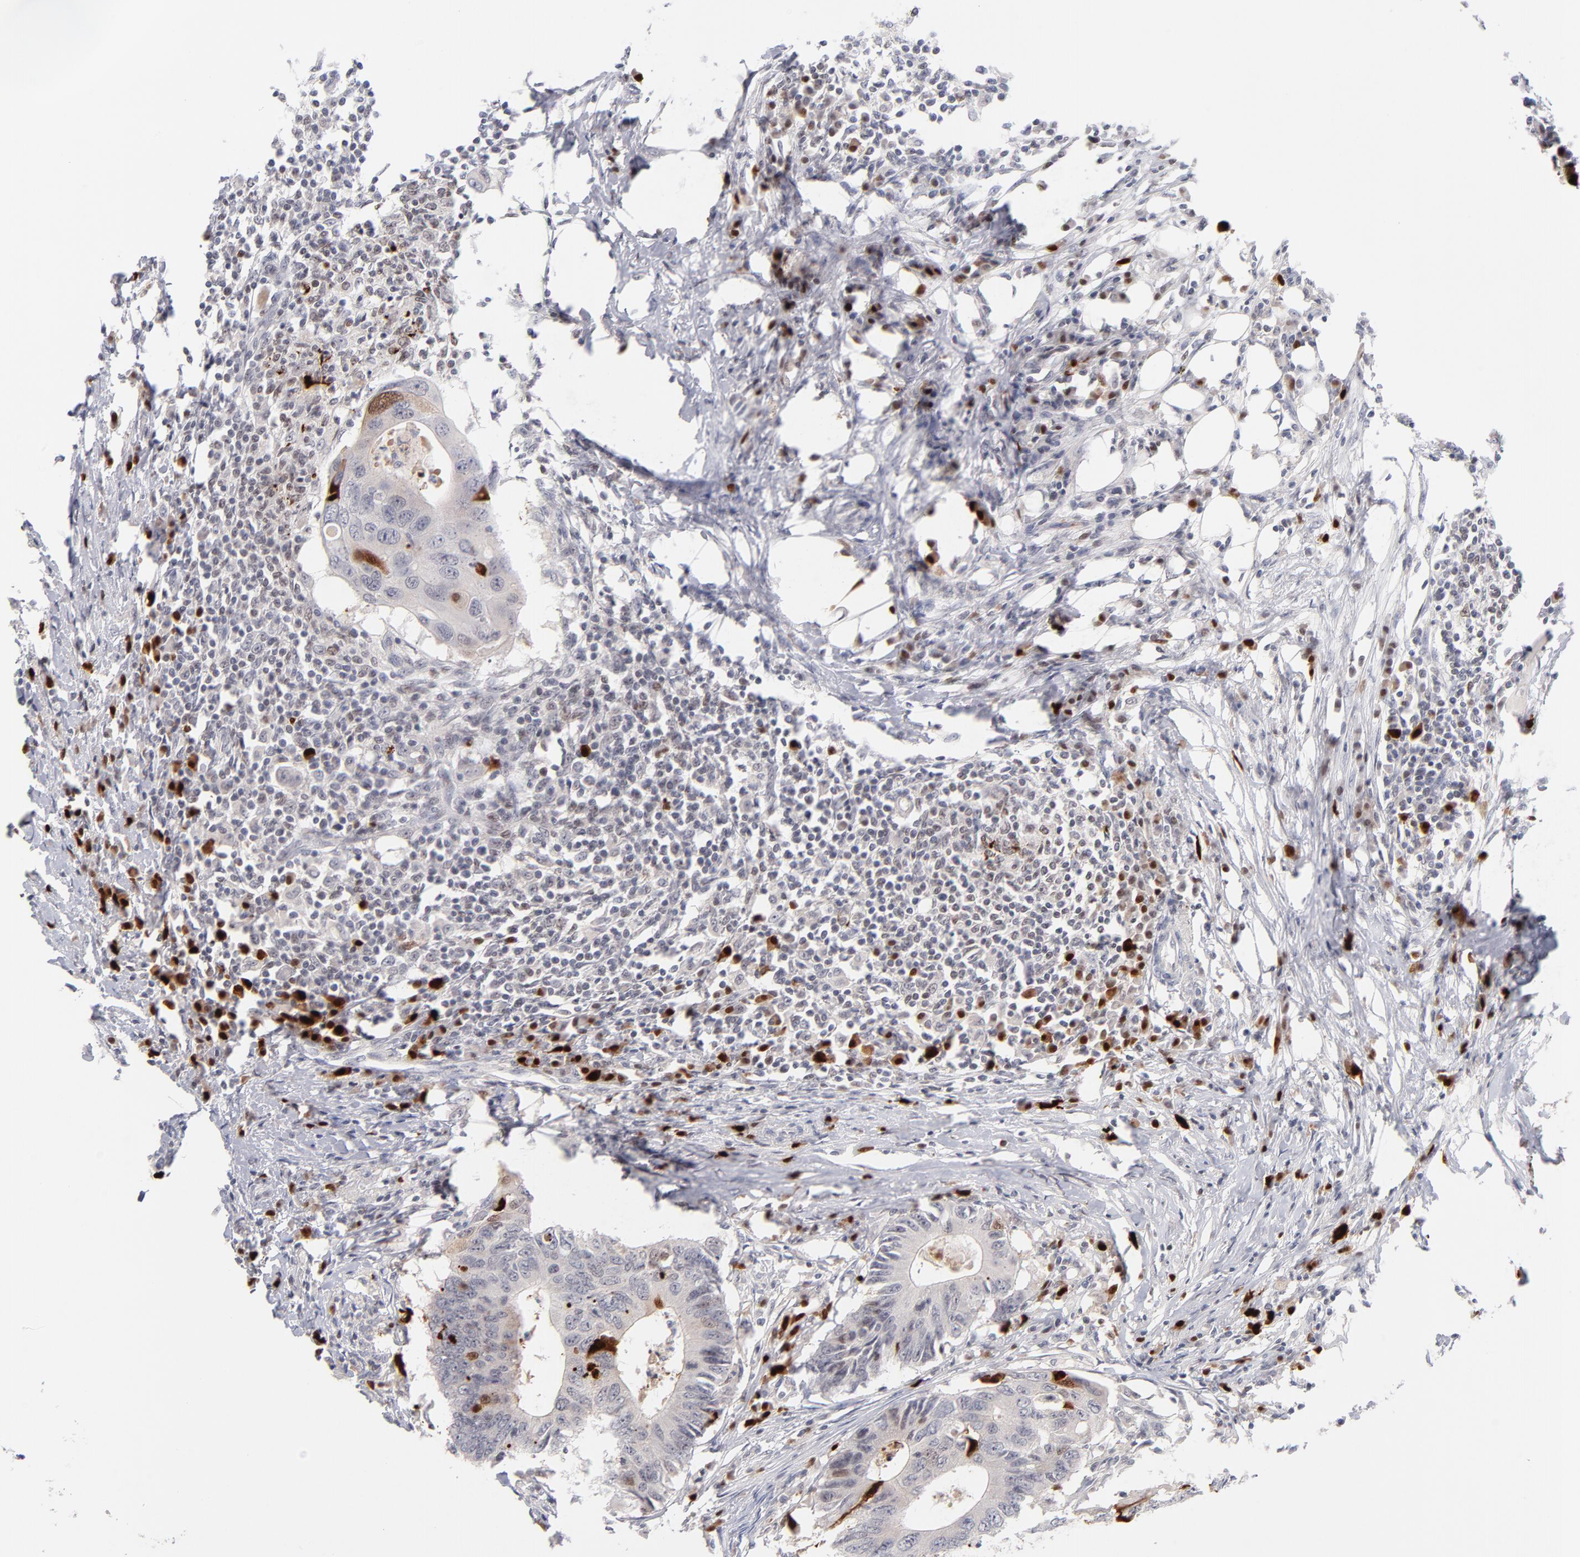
{"staining": {"intensity": "moderate", "quantity": "<25%", "location": "nuclear"}, "tissue": "colorectal cancer", "cell_type": "Tumor cells", "image_type": "cancer", "snomed": [{"axis": "morphology", "description": "Adenocarcinoma, NOS"}, {"axis": "topography", "description": "Colon"}], "caption": "About <25% of tumor cells in human colorectal adenocarcinoma show moderate nuclear protein positivity as visualized by brown immunohistochemical staining.", "gene": "PARP1", "patient": {"sex": "male", "age": 71}}